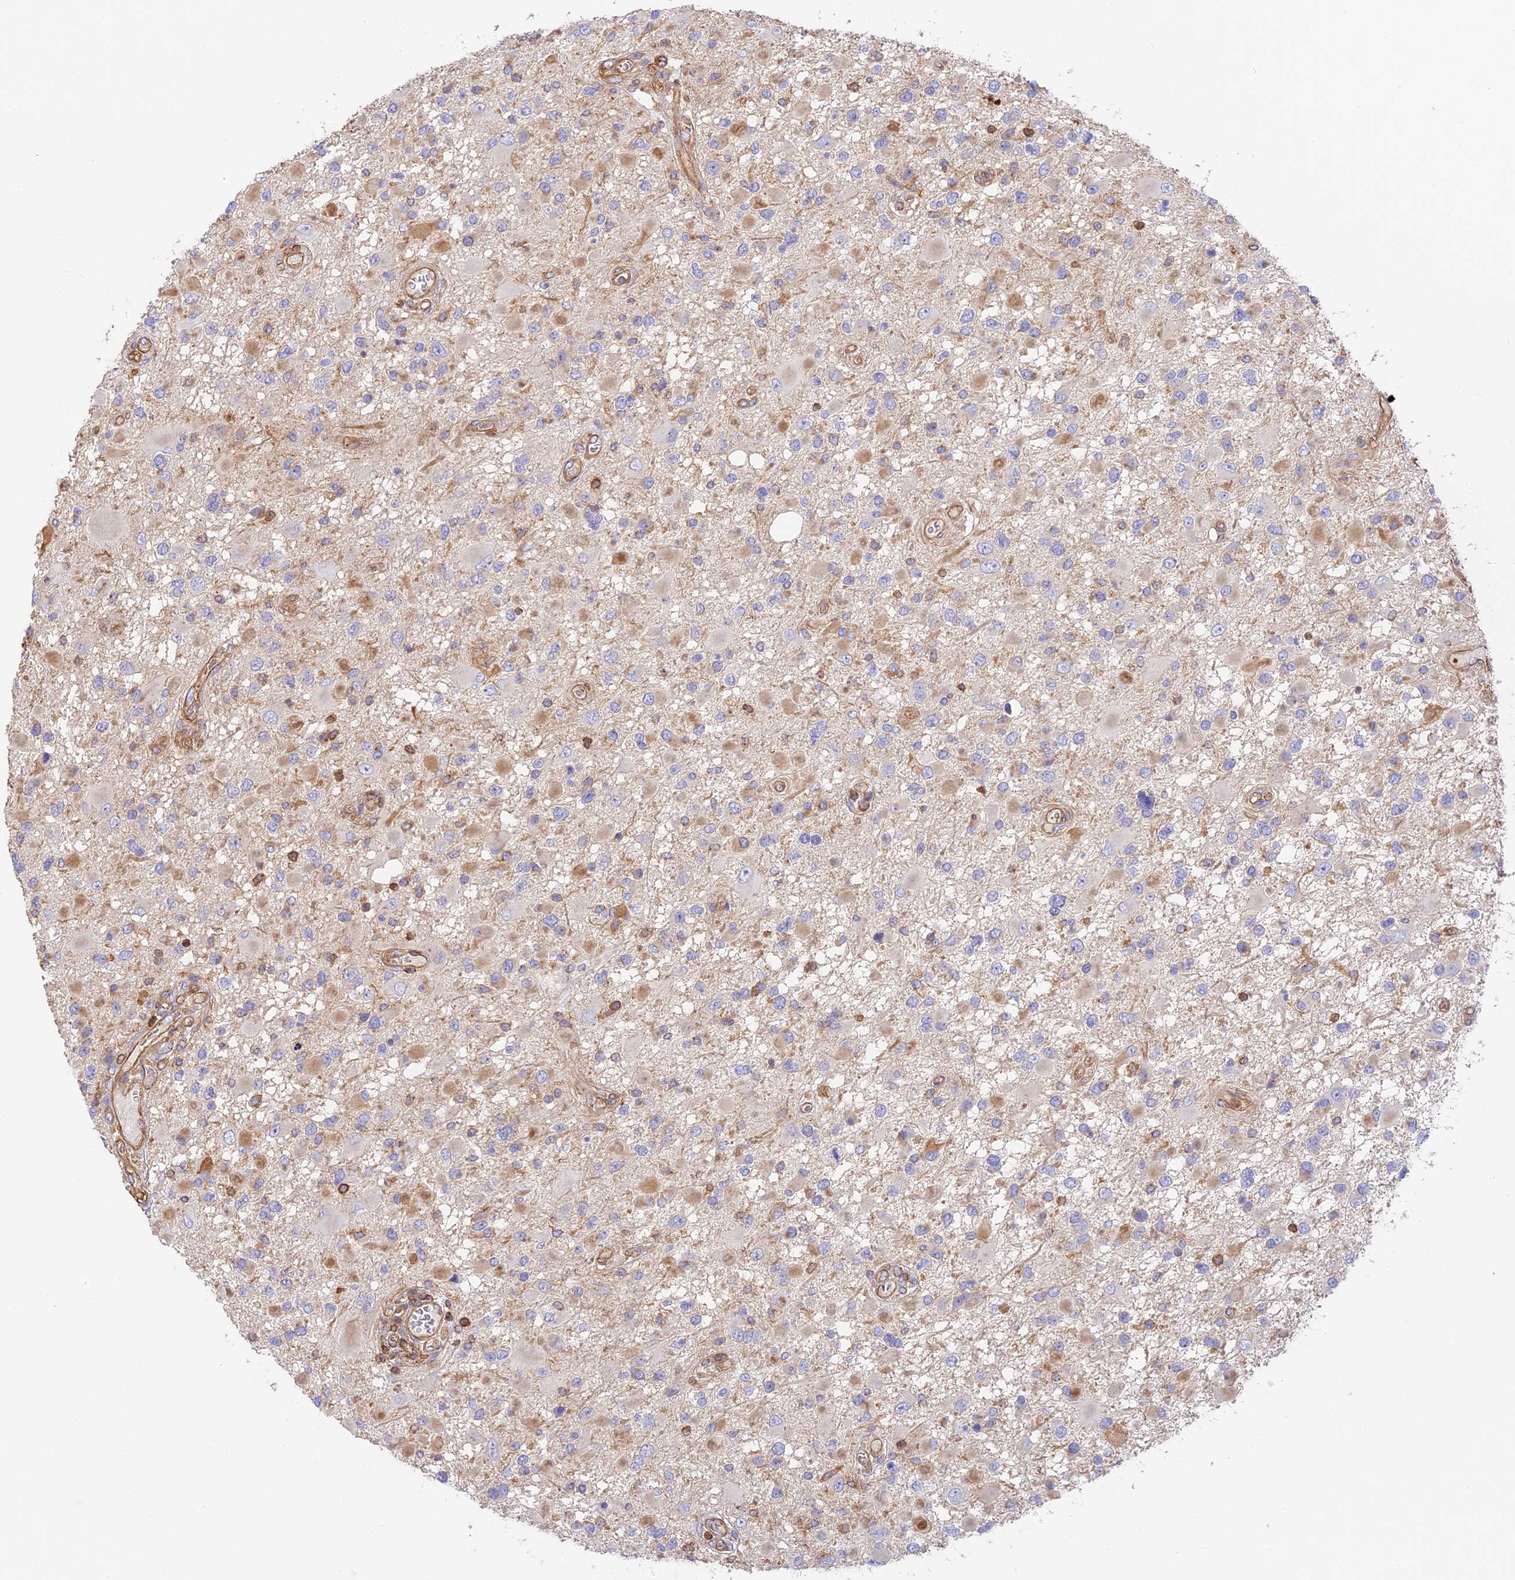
{"staining": {"intensity": "negative", "quantity": "none", "location": "none"}, "tissue": "glioma", "cell_type": "Tumor cells", "image_type": "cancer", "snomed": [{"axis": "morphology", "description": "Glioma, malignant, High grade"}, {"axis": "topography", "description": "Brain"}], "caption": "Glioma was stained to show a protein in brown. There is no significant staining in tumor cells. (DAB (3,3'-diaminobenzidine) IHC, high magnification).", "gene": "VPS18", "patient": {"sex": "male", "age": 53}}